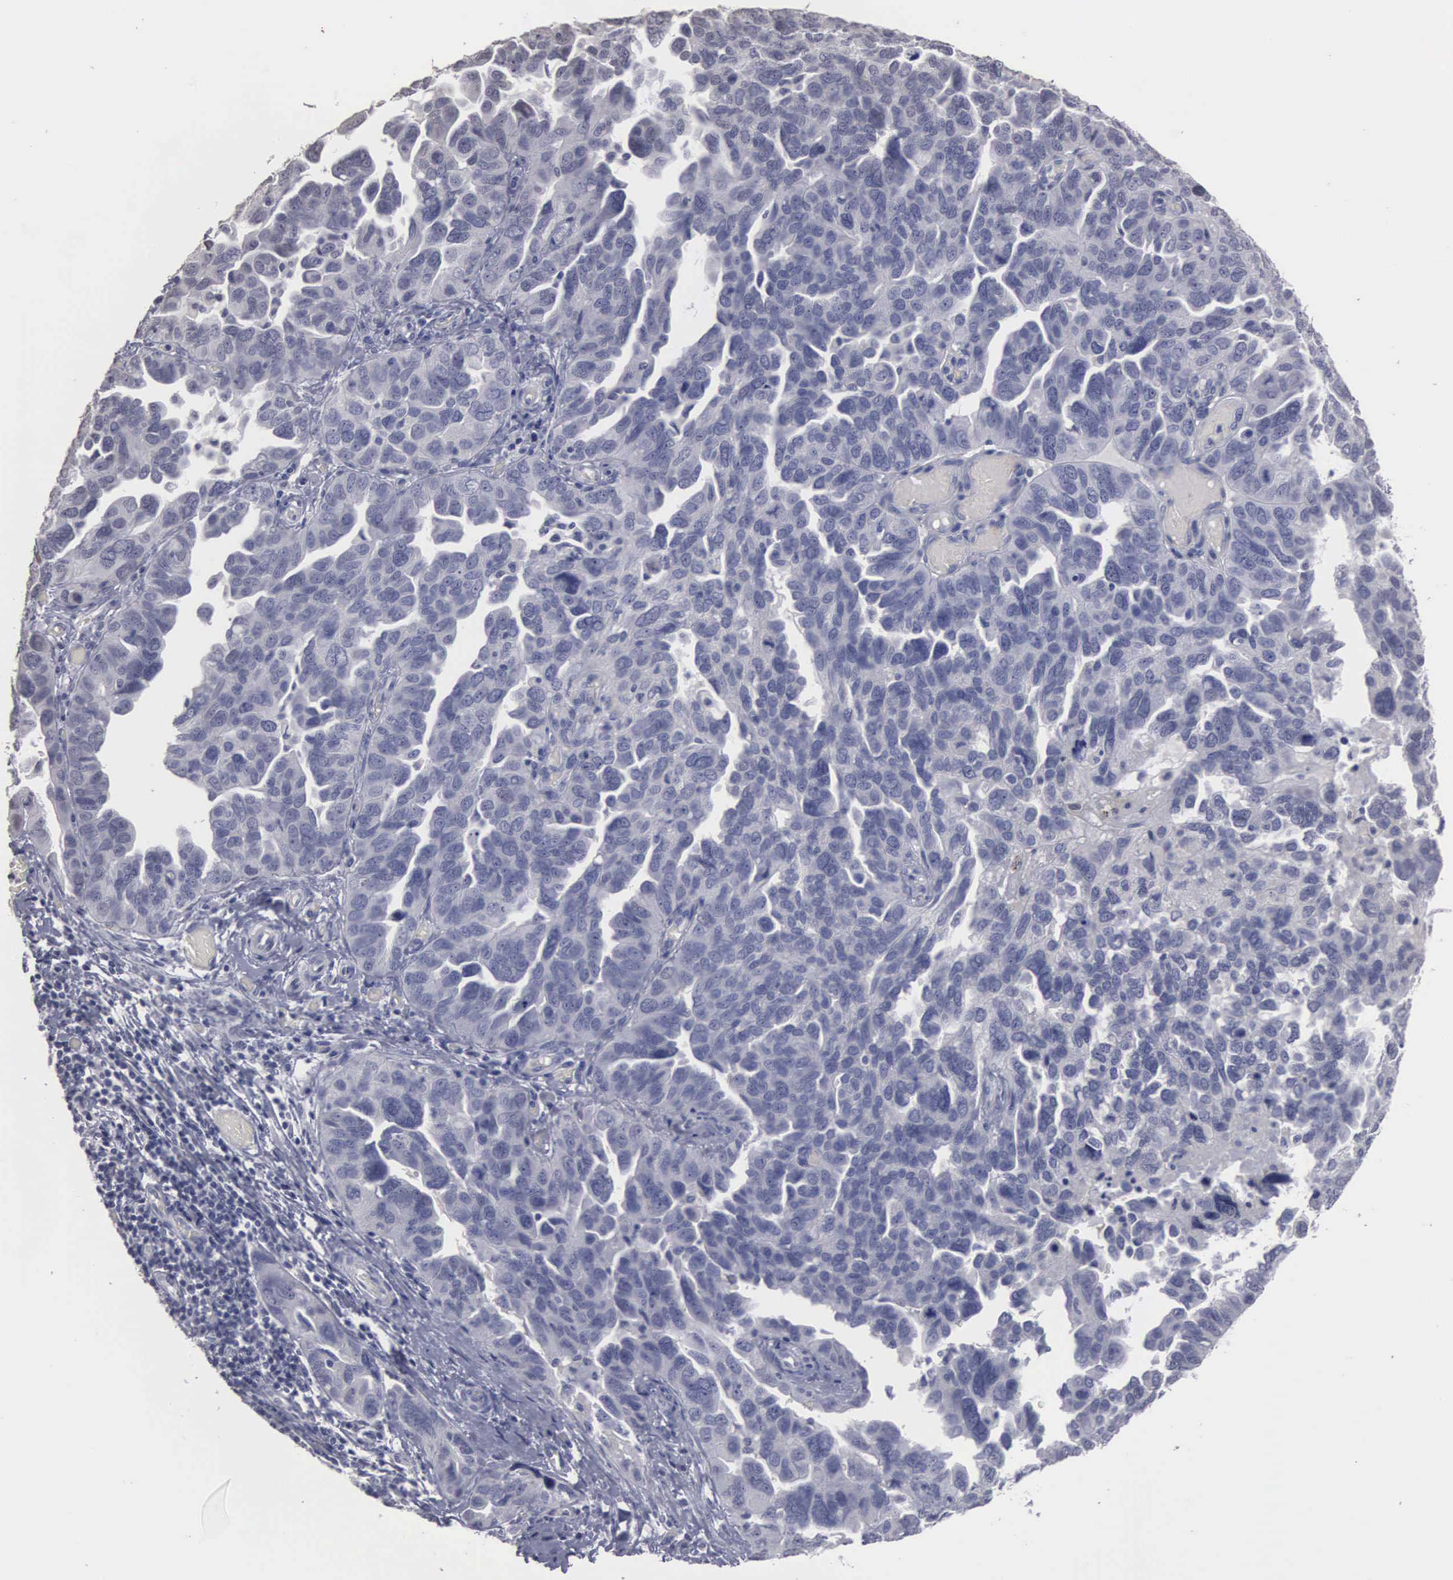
{"staining": {"intensity": "negative", "quantity": "none", "location": "none"}, "tissue": "ovarian cancer", "cell_type": "Tumor cells", "image_type": "cancer", "snomed": [{"axis": "morphology", "description": "Cystadenocarcinoma, serous, NOS"}, {"axis": "topography", "description": "Ovary"}], "caption": "Human ovarian cancer stained for a protein using immunohistochemistry displays no expression in tumor cells.", "gene": "UPB1", "patient": {"sex": "female", "age": 64}}